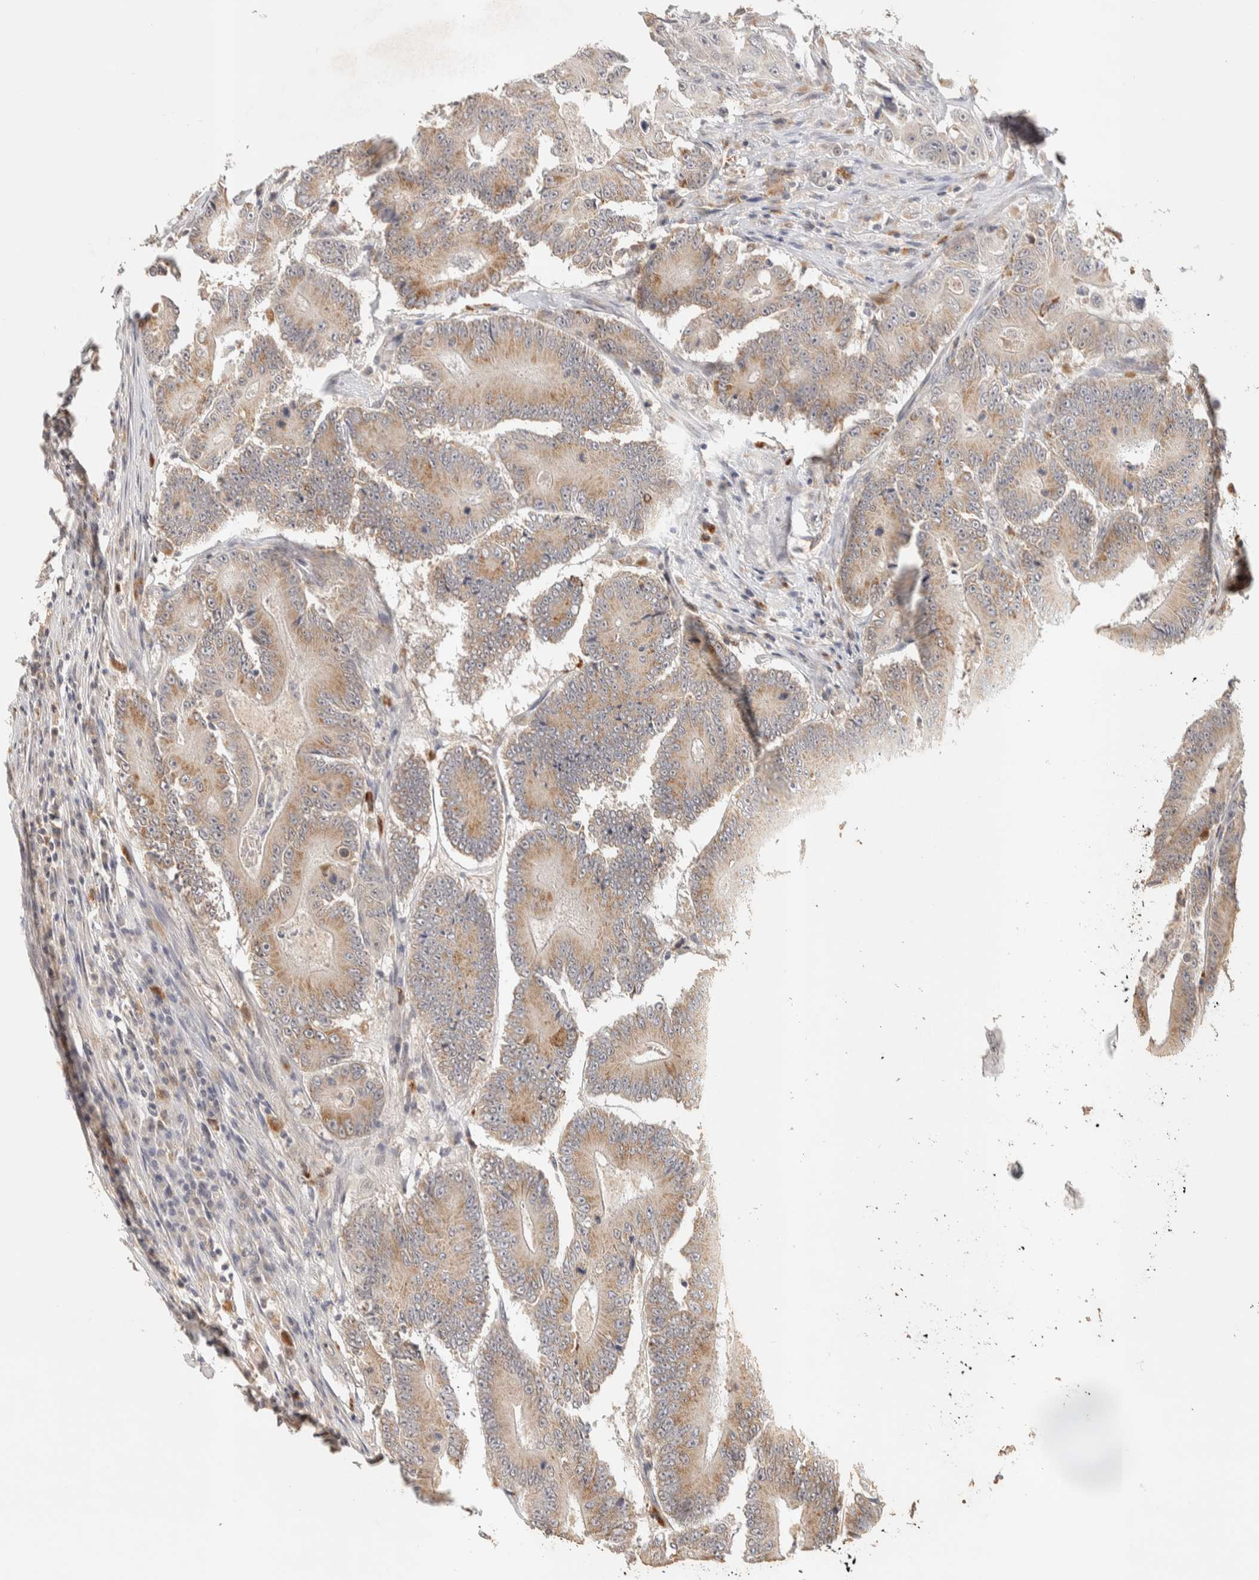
{"staining": {"intensity": "weak", "quantity": ">75%", "location": "cytoplasmic/membranous"}, "tissue": "colorectal cancer", "cell_type": "Tumor cells", "image_type": "cancer", "snomed": [{"axis": "morphology", "description": "Adenocarcinoma, NOS"}, {"axis": "topography", "description": "Colon"}], "caption": "IHC histopathology image of neoplastic tissue: colorectal adenocarcinoma stained using immunohistochemistry exhibits low levels of weak protein expression localized specifically in the cytoplasmic/membranous of tumor cells, appearing as a cytoplasmic/membranous brown color.", "gene": "ITPA", "patient": {"sex": "male", "age": 83}}